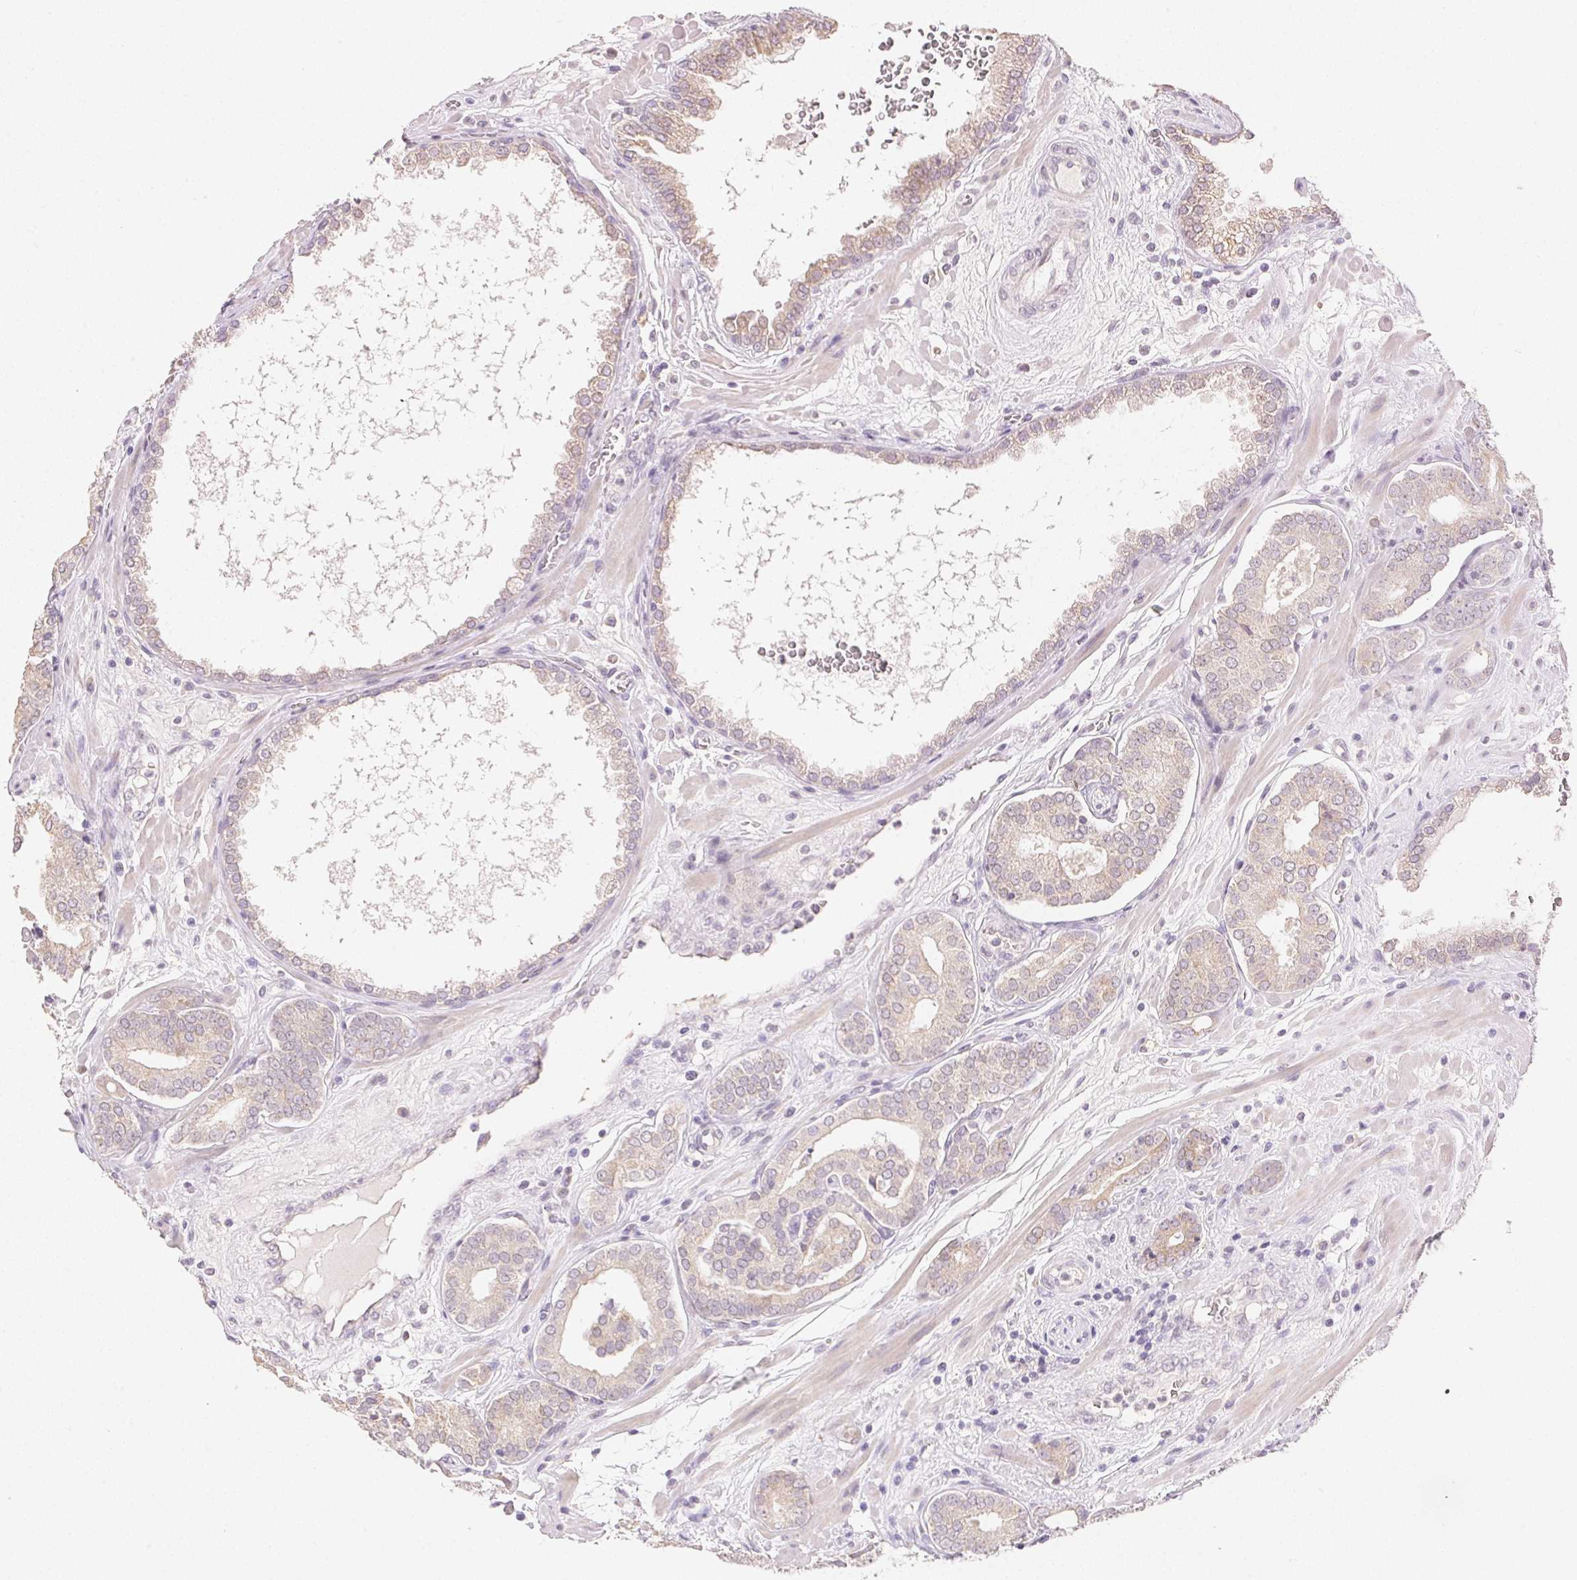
{"staining": {"intensity": "weak", "quantity": "<25%", "location": "cytoplasmic/membranous"}, "tissue": "prostate cancer", "cell_type": "Tumor cells", "image_type": "cancer", "snomed": [{"axis": "morphology", "description": "Adenocarcinoma, High grade"}, {"axis": "topography", "description": "Prostate"}], "caption": "Protein analysis of prostate cancer exhibits no significant expression in tumor cells.", "gene": "DHCR24", "patient": {"sex": "male", "age": 66}}